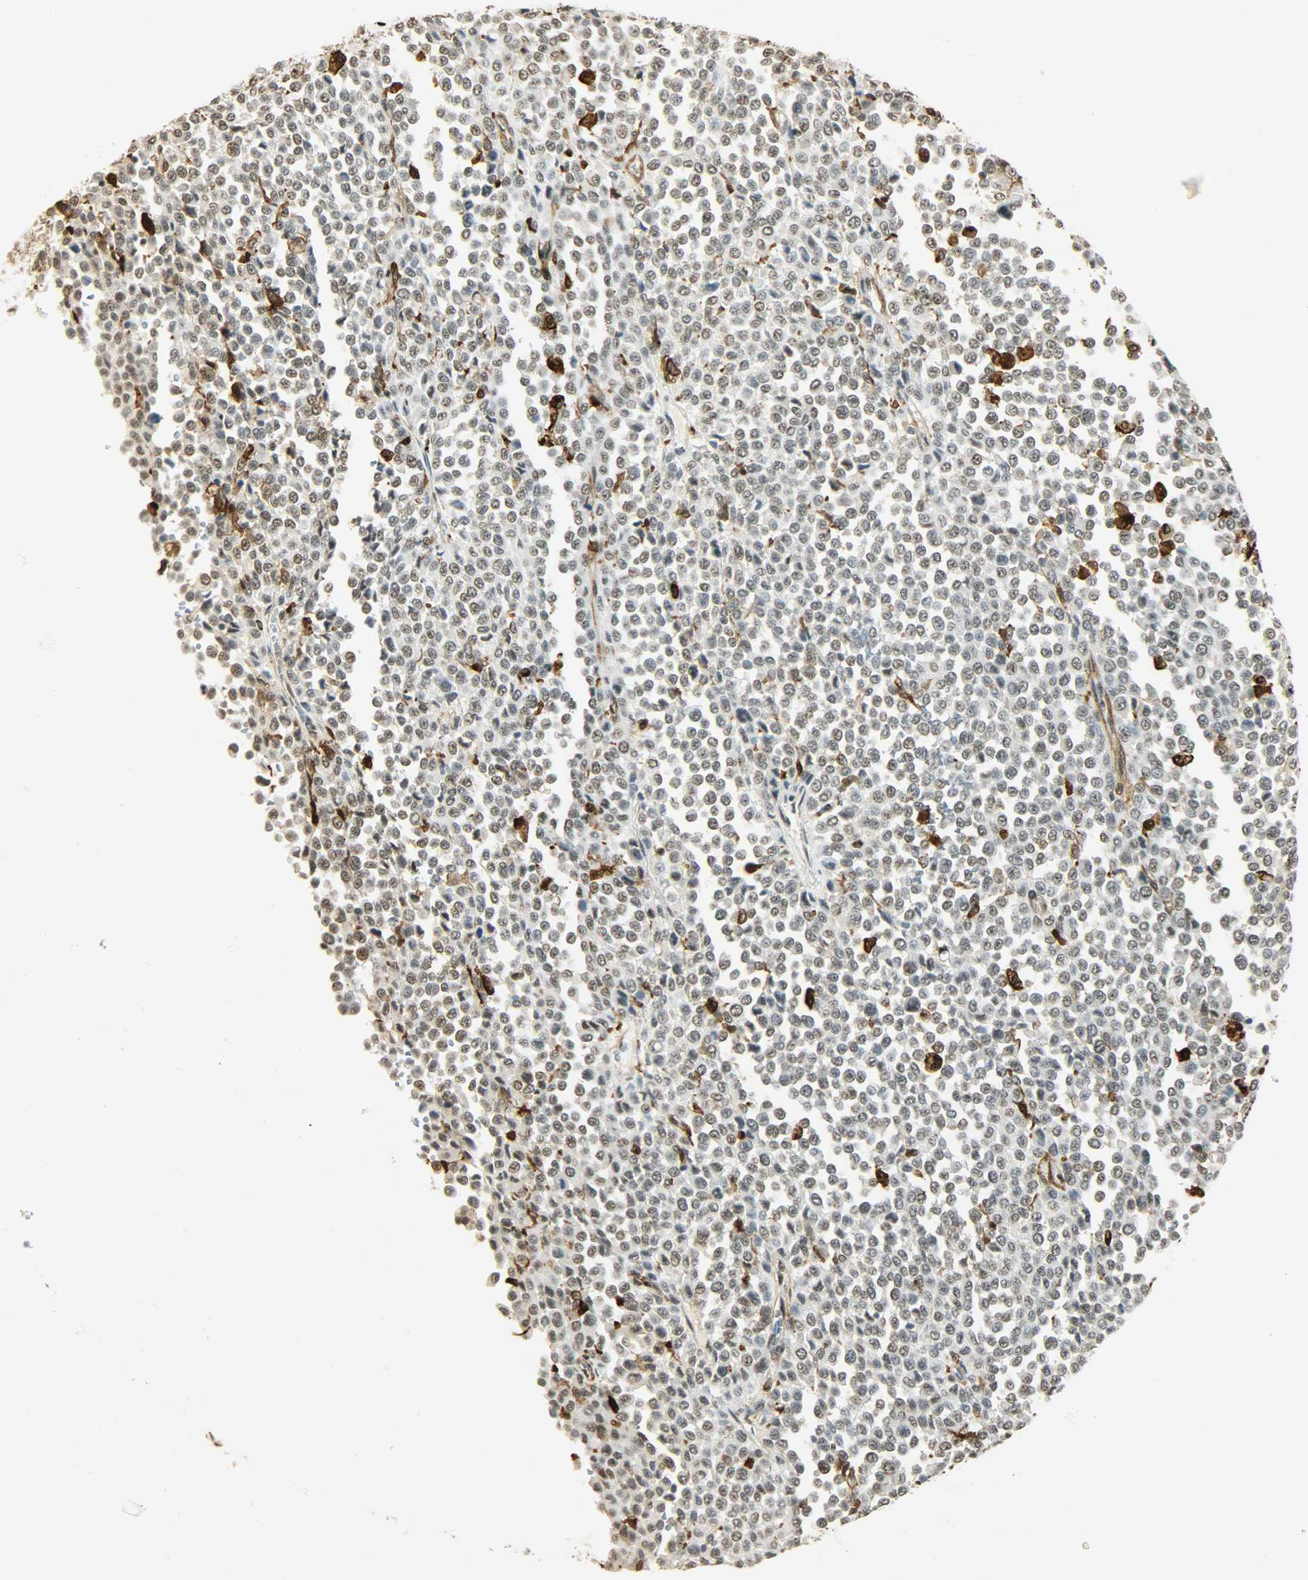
{"staining": {"intensity": "weak", "quantity": ">75%", "location": "nuclear"}, "tissue": "melanoma", "cell_type": "Tumor cells", "image_type": "cancer", "snomed": [{"axis": "morphology", "description": "Malignant melanoma, Metastatic site"}, {"axis": "topography", "description": "Pancreas"}], "caption": "Melanoma stained for a protein demonstrates weak nuclear positivity in tumor cells.", "gene": "NGFR", "patient": {"sex": "female", "age": 30}}